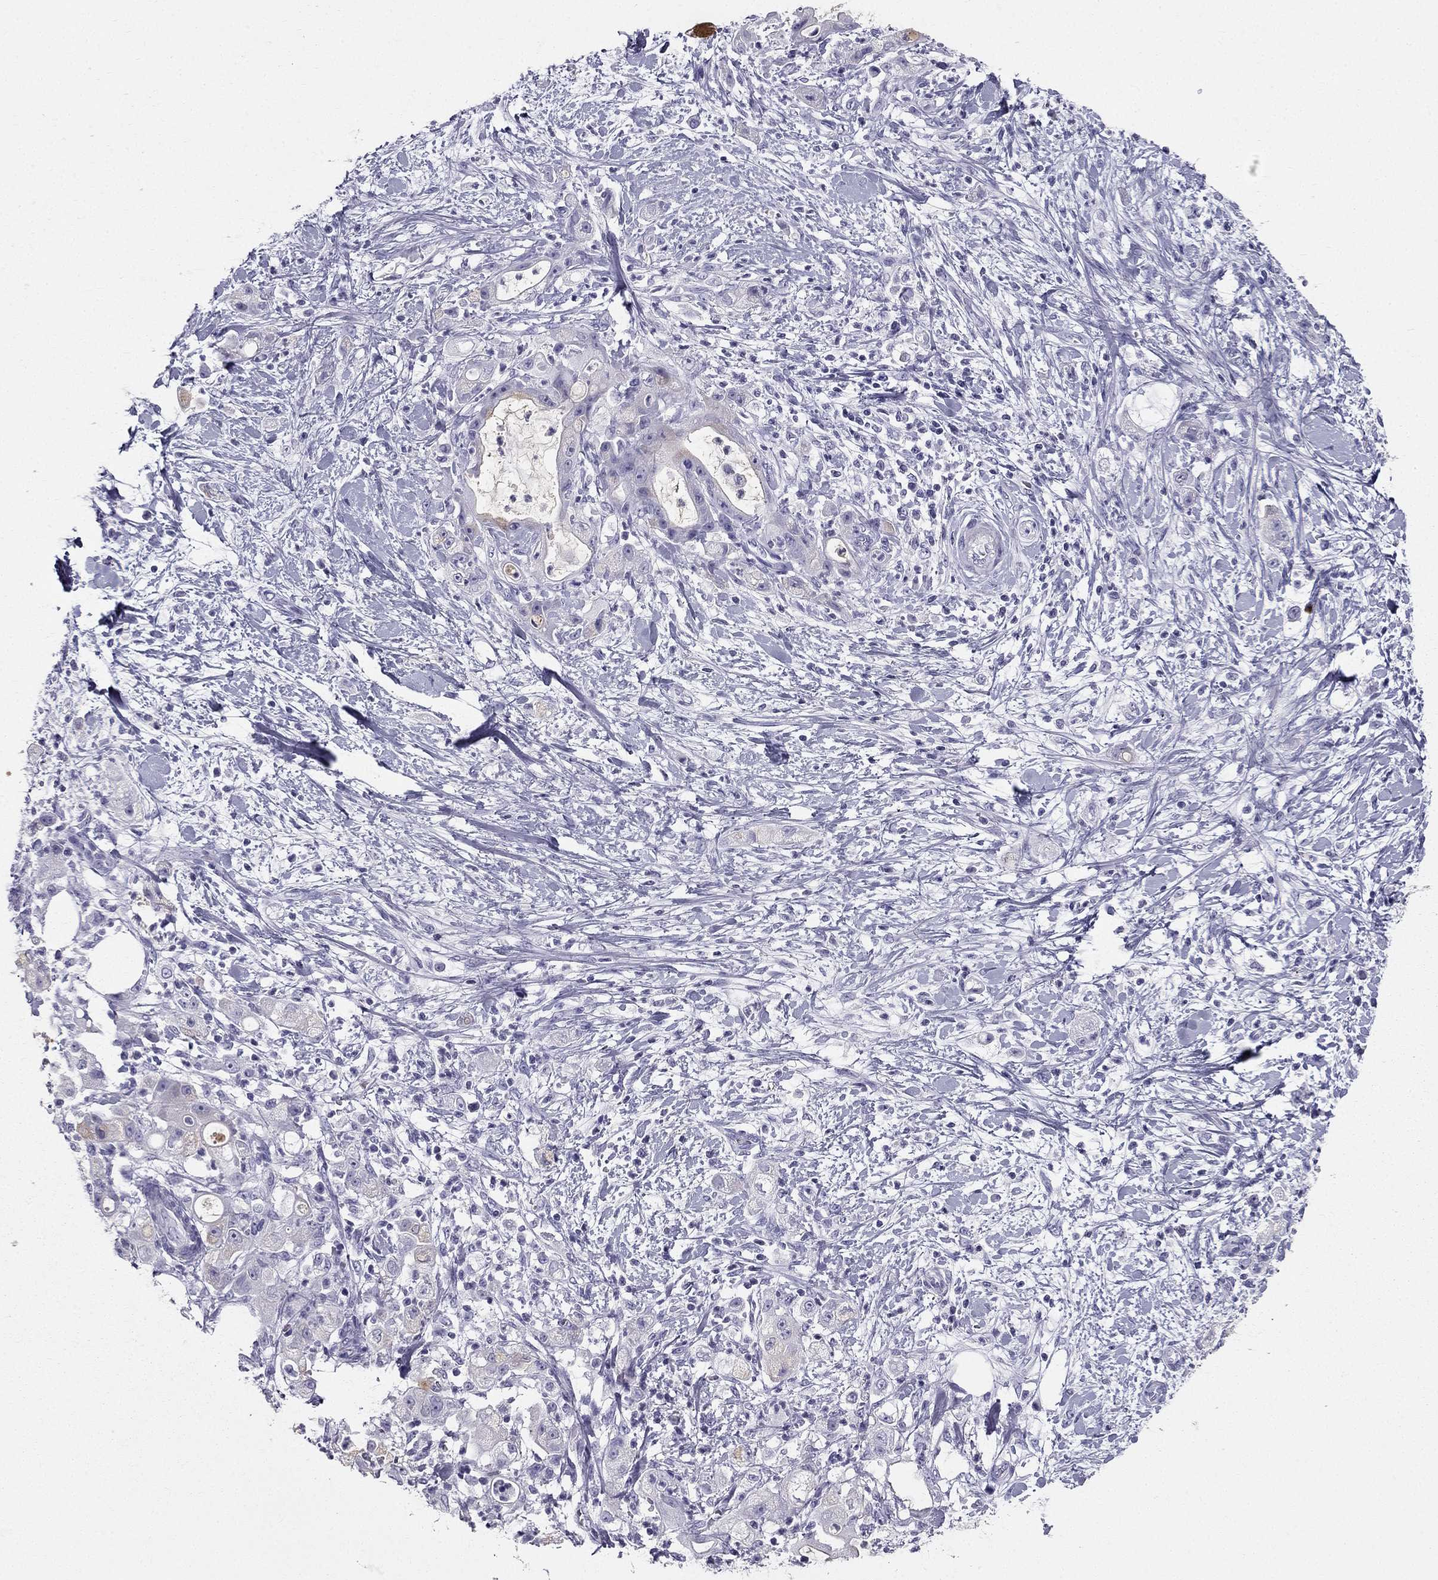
{"staining": {"intensity": "moderate", "quantity": "<25%", "location": "cytoplasmic/membranous"}, "tissue": "stomach cancer", "cell_type": "Tumor cells", "image_type": "cancer", "snomed": [{"axis": "morphology", "description": "Adenocarcinoma, NOS"}, {"axis": "topography", "description": "Stomach"}], "caption": "High-power microscopy captured an immunohistochemistry (IHC) image of stomach adenocarcinoma, revealing moderate cytoplasmic/membranous positivity in approximately <25% of tumor cells. The staining is performed using DAB (3,3'-diaminobenzidine) brown chromogen to label protein expression. The nuclei are counter-stained blue using hematoxylin.", "gene": "TFF3", "patient": {"sex": "male", "age": 58}}